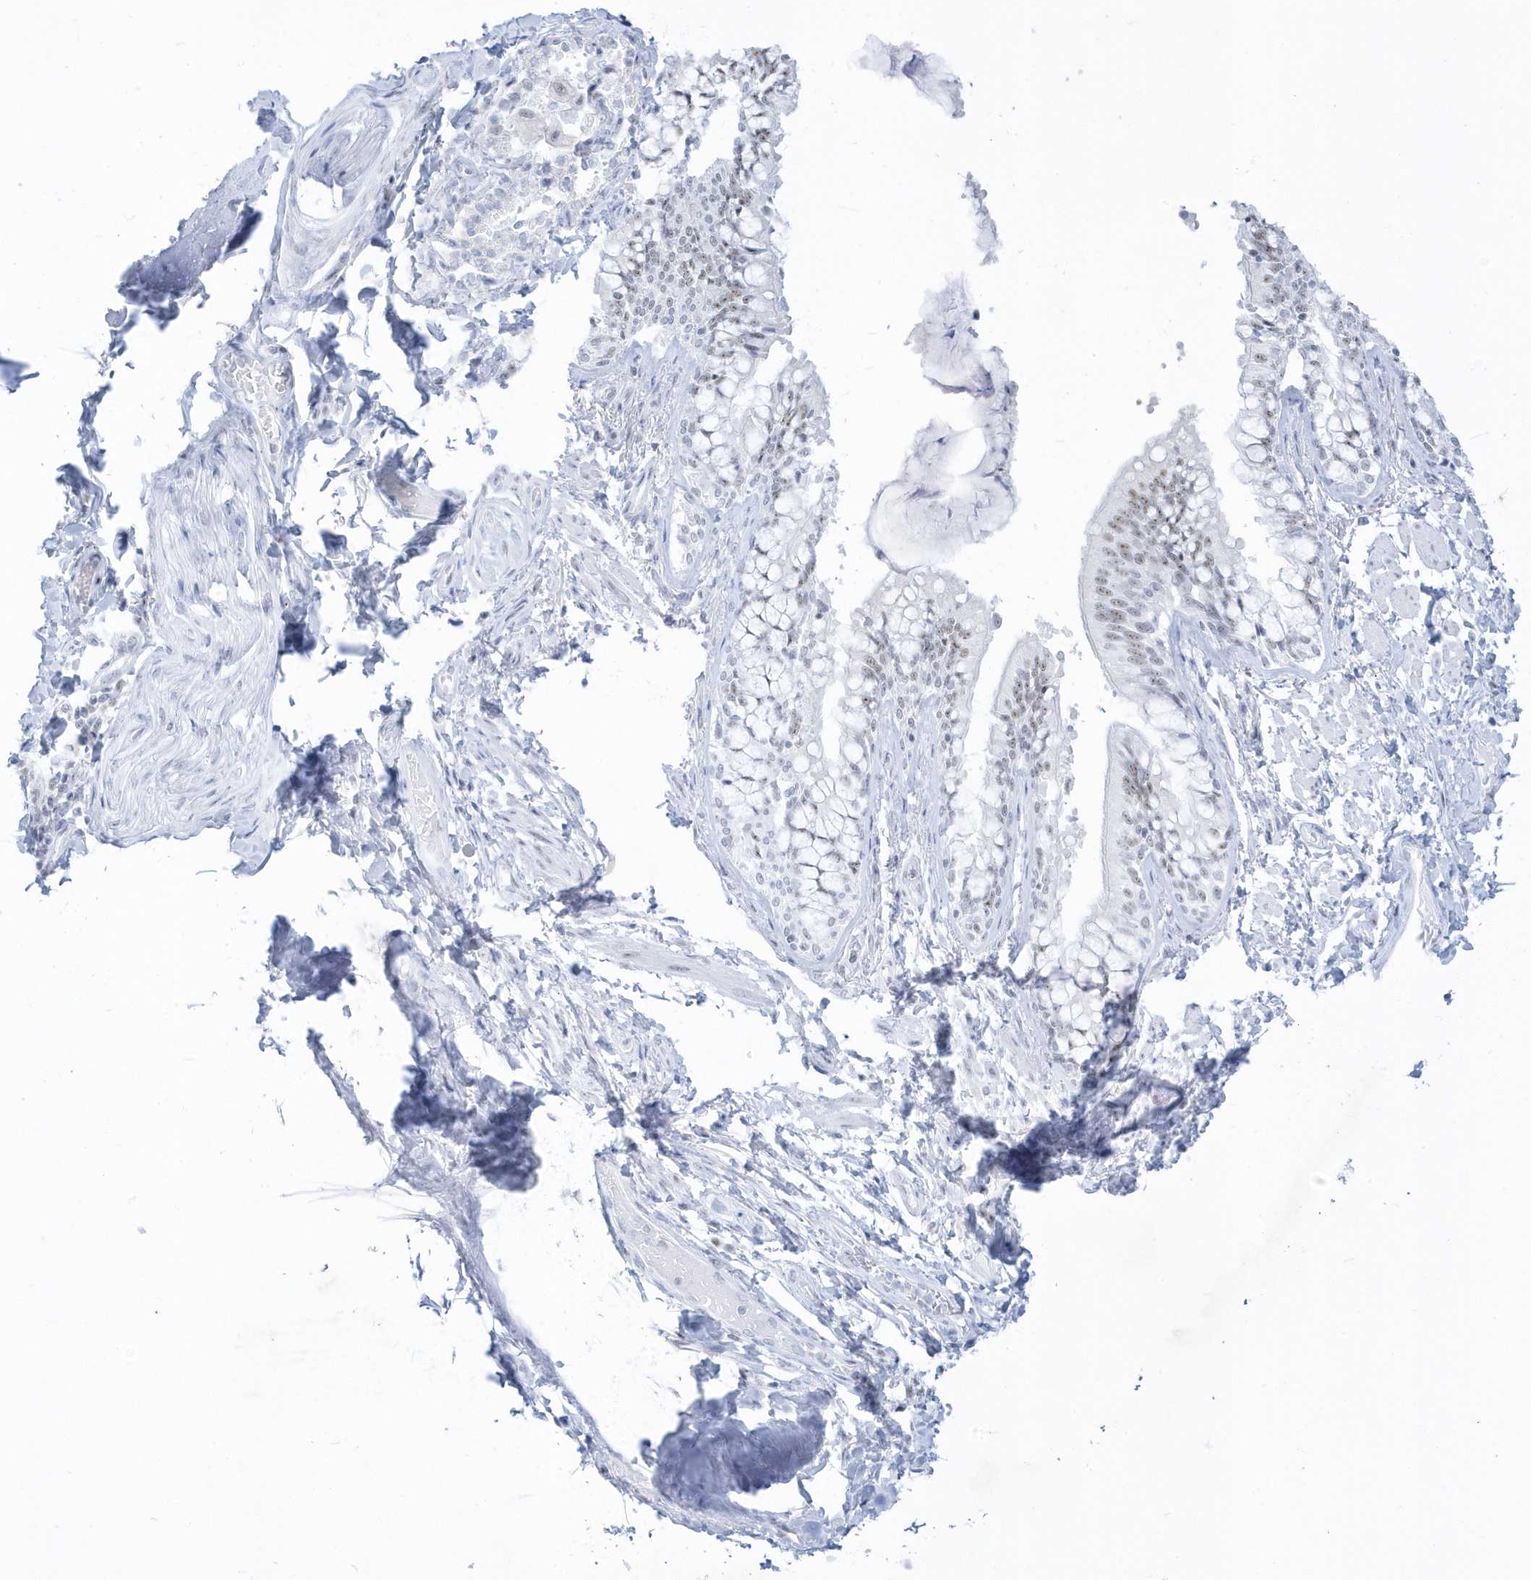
{"staining": {"intensity": "weak", "quantity": "25%-75%", "location": "nuclear"}, "tissue": "bronchus", "cell_type": "Respiratory epithelial cells", "image_type": "normal", "snomed": [{"axis": "morphology", "description": "Normal tissue, NOS"}, {"axis": "morphology", "description": "Inflammation, NOS"}, {"axis": "topography", "description": "Lung"}], "caption": "A high-resolution micrograph shows immunohistochemistry staining of normal bronchus, which exhibits weak nuclear positivity in about 25%-75% of respiratory epithelial cells.", "gene": "PLEKHN1", "patient": {"sex": "female", "age": 46}}